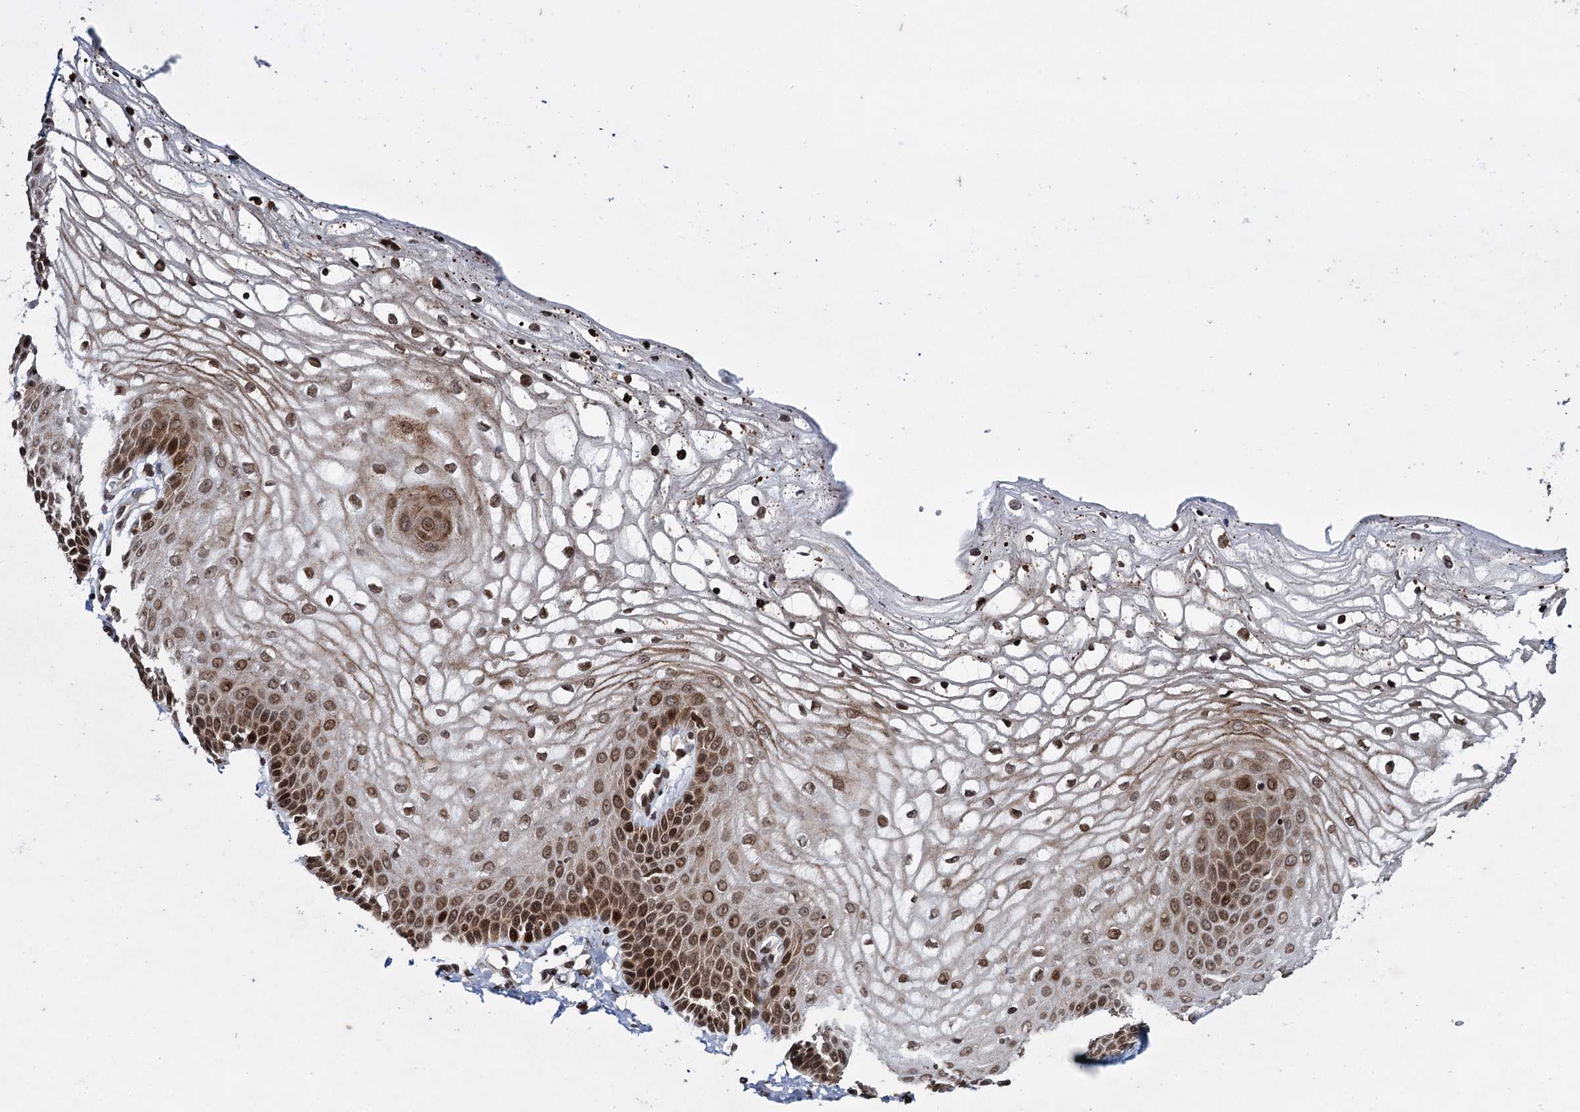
{"staining": {"intensity": "strong", "quantity": ">75%", "location": "cytoplasmic/membranous,nuclear"}, "tissue": "vagina", "cell_type": "Squamous epithelial cells", "image_type": "normal", "snomed": [{"axis": "morphology", "description": "Normal tissue, NOS"}, {"axis": "topography", "description": "Vagina"}], "caption": "Immunohistochemical staining of normal vagina demonstrates high levels of strong cytoplasmic/membranous,nuclear expression in about >75% of squamous epithelial cells.", "gene": "ZNF169", "patient": {"sex": "female", "age": 68}}